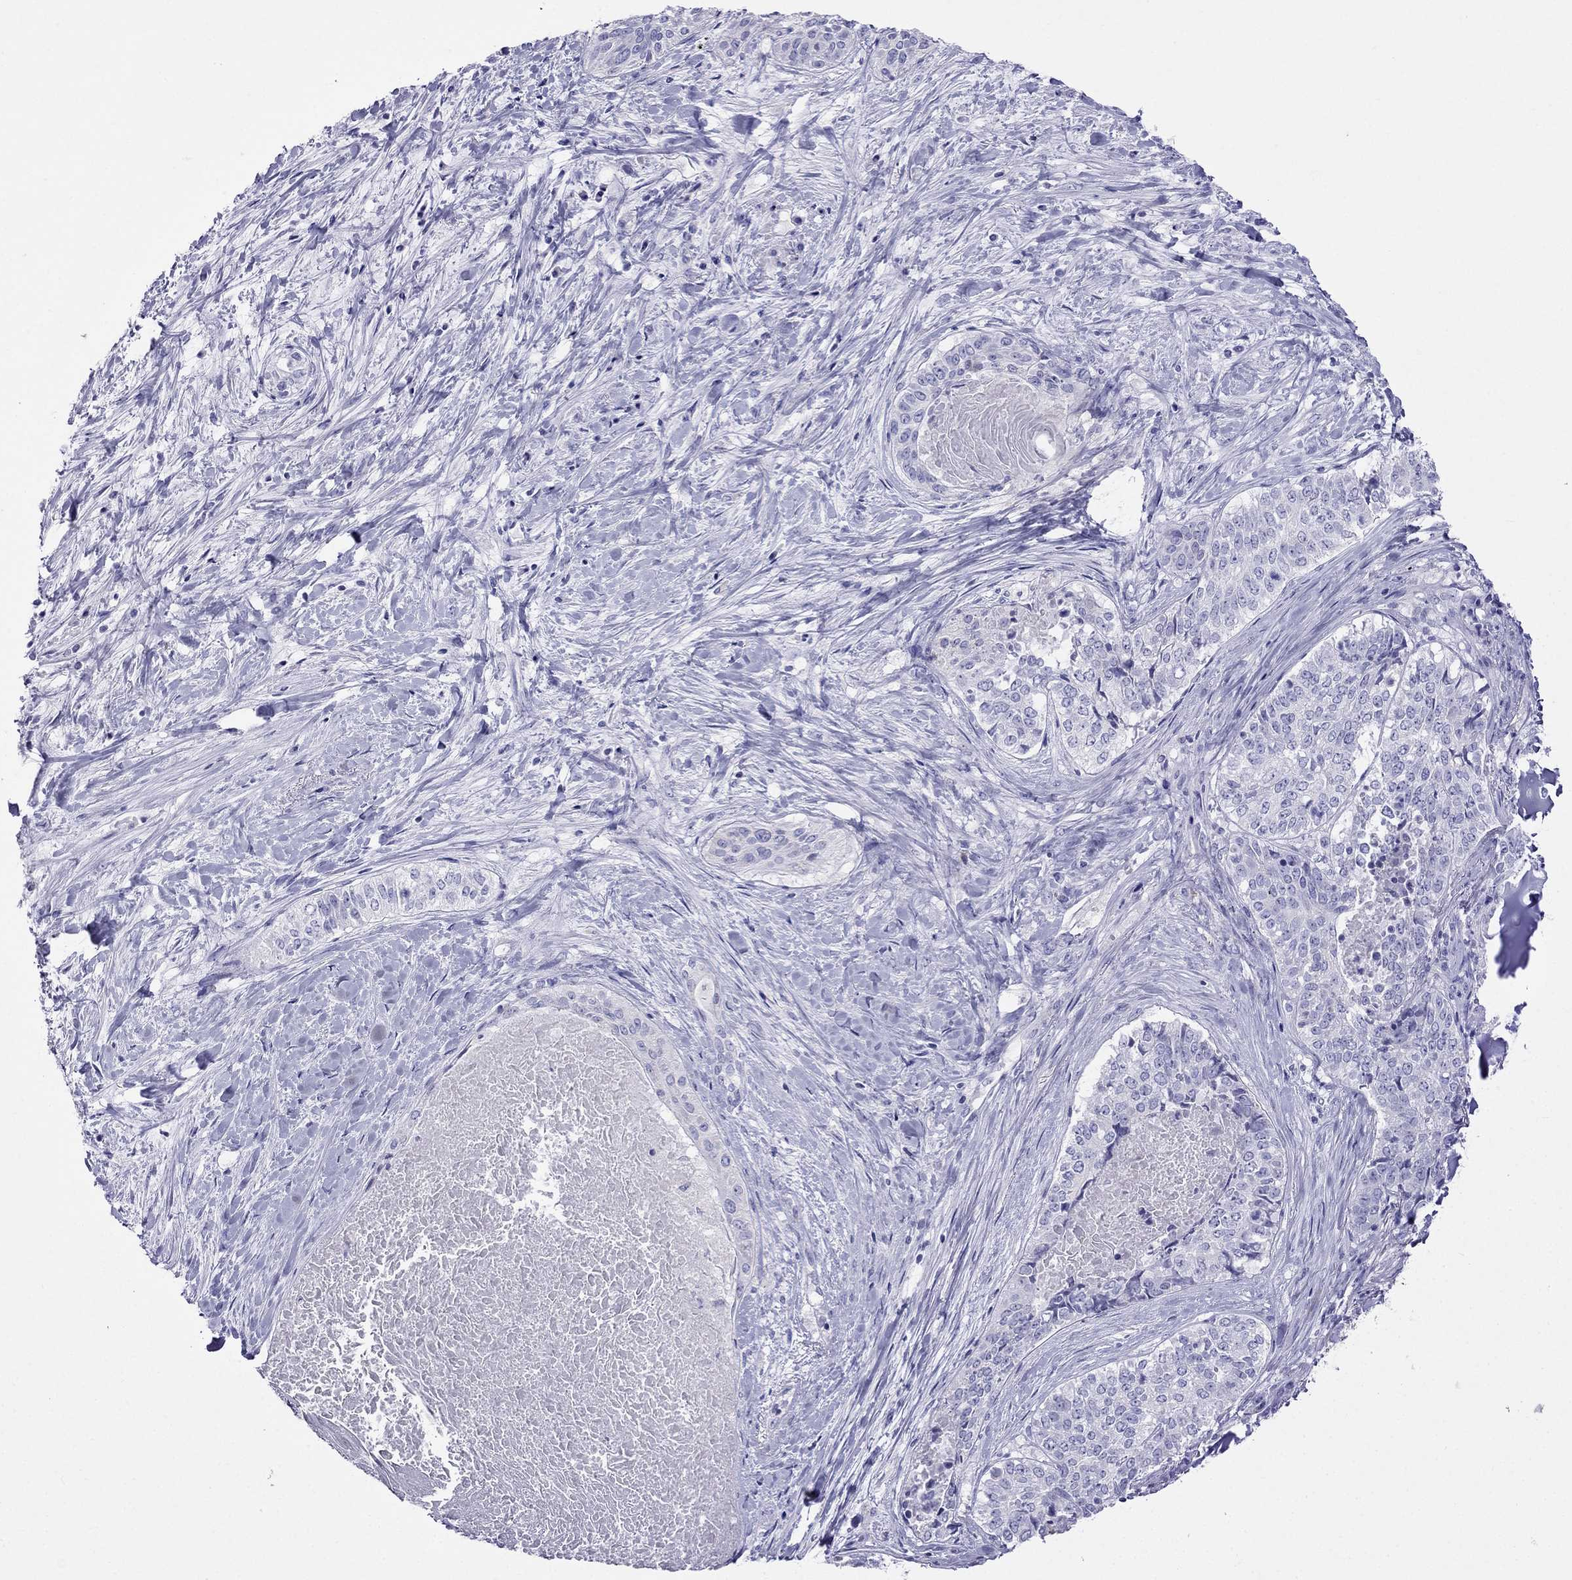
{"staining": {"intensity": "negative", "quantity": "none", "location": "none"}, "tissue": "lung cancer", "cell_type": "Tumor cells", "image_type": "cancer", "snomed": [{"axis": "morphology", "description": "Squamous cell carcinoma, NOS"}, {"axis": "topography", "description": "Lung"}], "caption": "Tumor cells show no significant positivity in lung squamous cell carcinoma.", "gene": "TDRD1", "patient": {"sex": "male", "age": 64}}